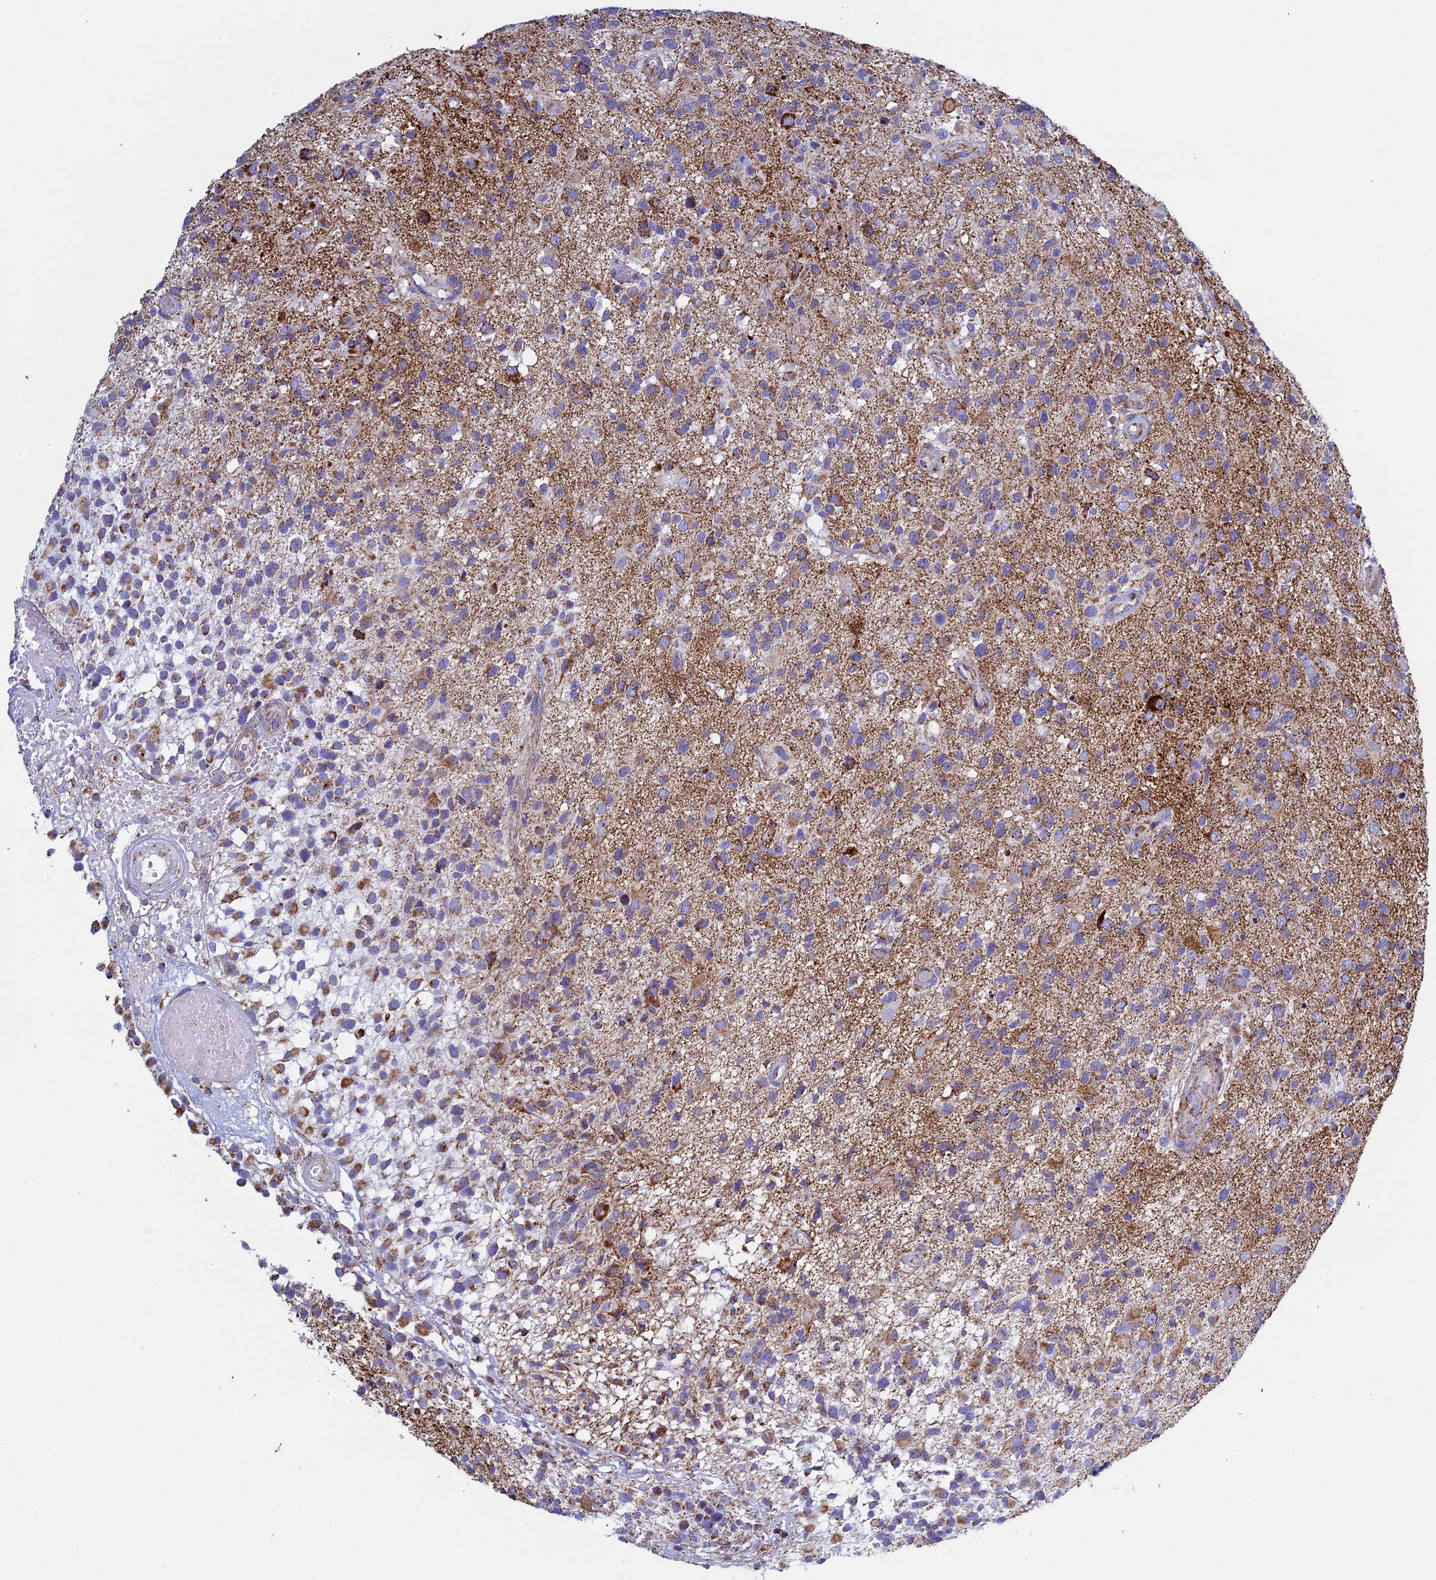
{"staining": {"intensity": "strong", "quantity": "25%-75%", "location": "cytoplasmic/membranous"}, "tissue": "glioma", "cell_type": "Tumor cells", "image_type": "cancer", "snomed": [{"axis": "morphology", "description": "Glioma, malignant, High grade"}, {"axis": "morphology", "description": "Glioblastoma, NOS"}, {"axis": "topography", "description": "Brain"}], "caption": "A high amount of strong cytoplasmic/membranous expression is present in approximately 25%-75% of tumor cells in malignant glioma (high-grade) tissue.", "gene": "UQCRFS1", "patient": {"sex": "male", "age": 60}}